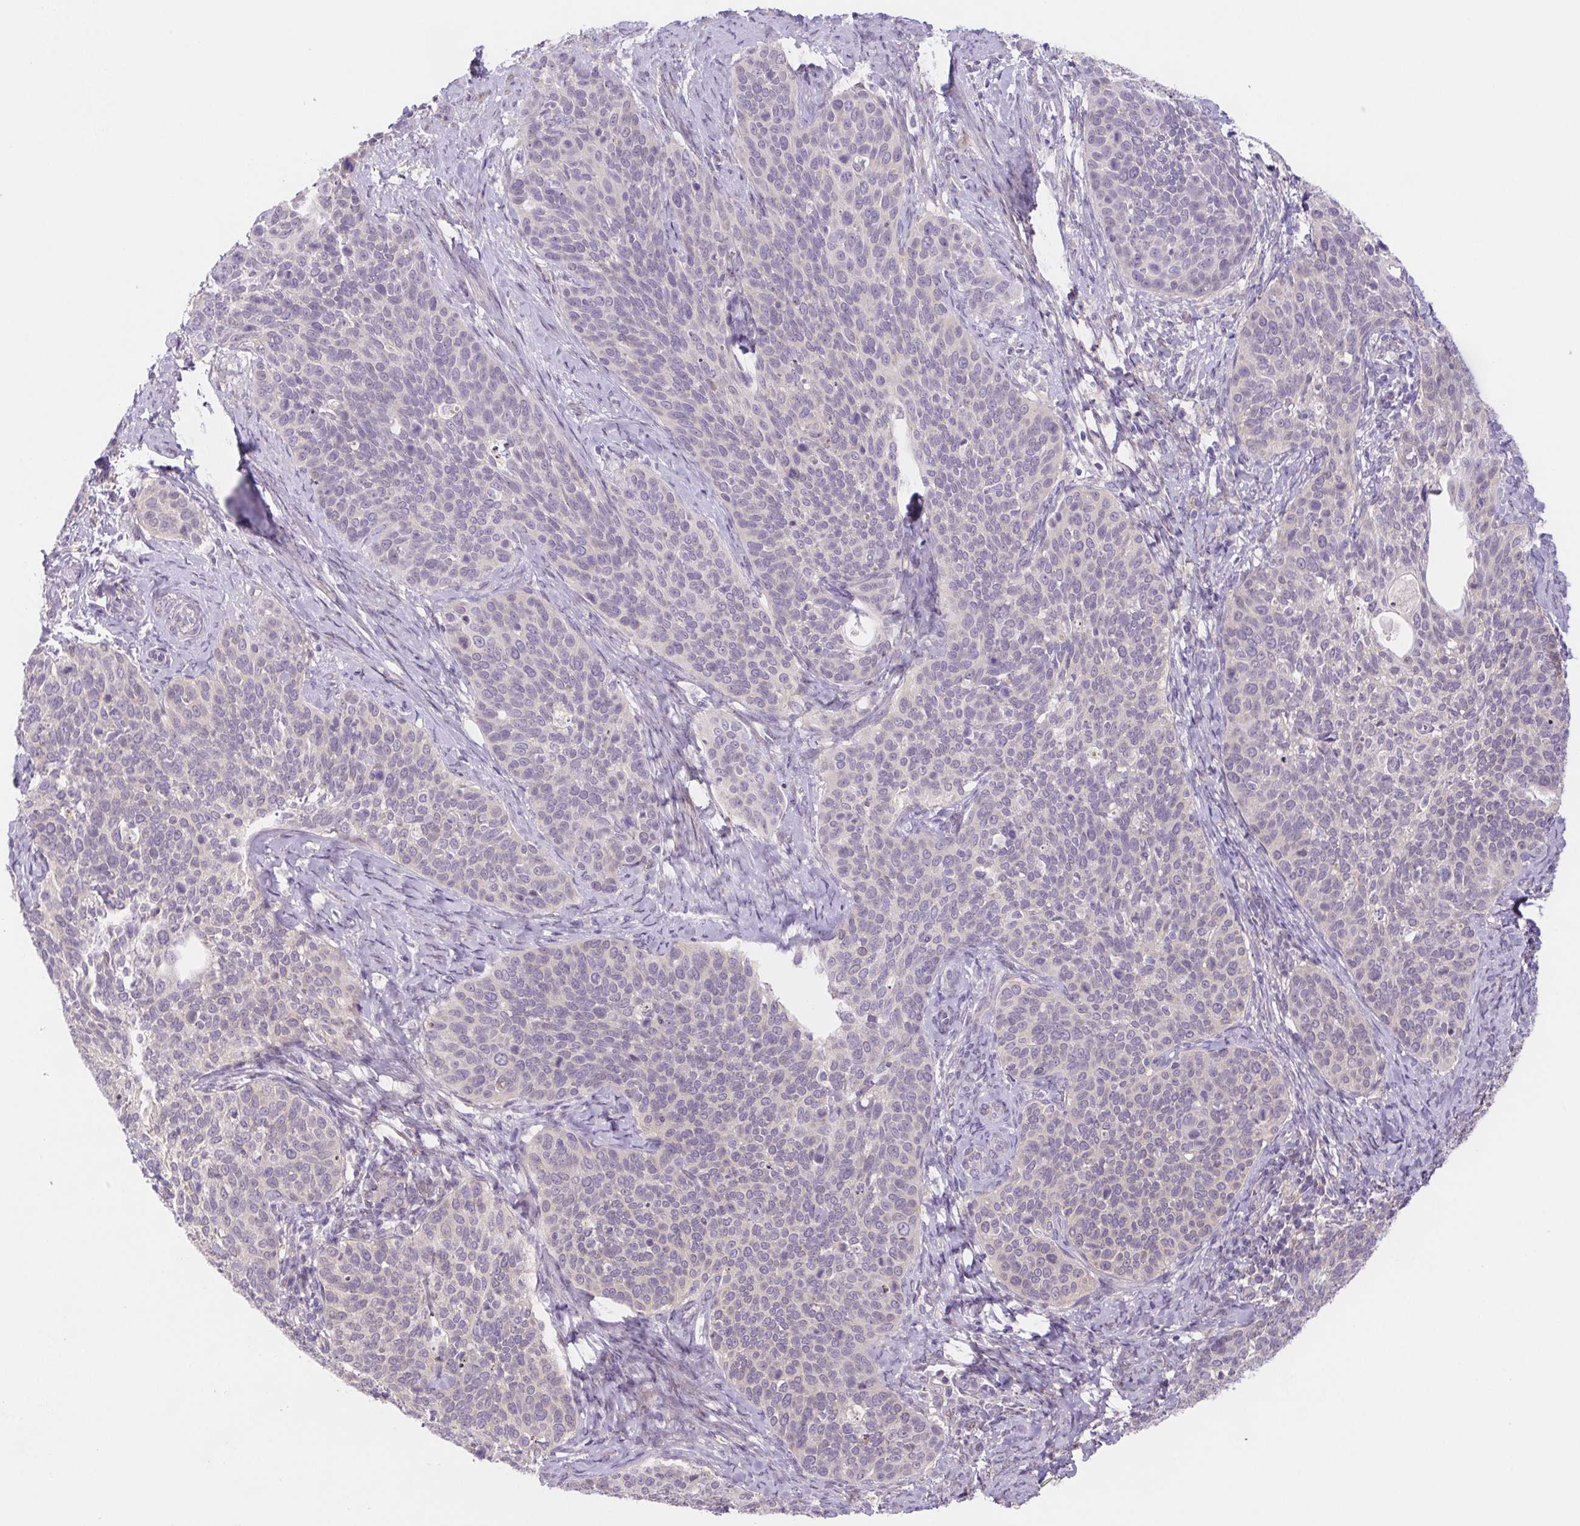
{"staining": {"intensity": "negative", "quantity": "none", "location": "none"}, "tissue": "cervical cancer", "cell_type": "Tumor cells", "image_type": "cancer", "snomed": [{"axis": "morphology", "description": "Squamous cell carcinoma, NOS"}, {"axis": "topography", "description": "Cervix"}], "caption": "There is no significant positivity in tumor cells of cervical cancer.", "gene": "DYNC2LI1", "patient": {"sex": "female", "age": 69}}